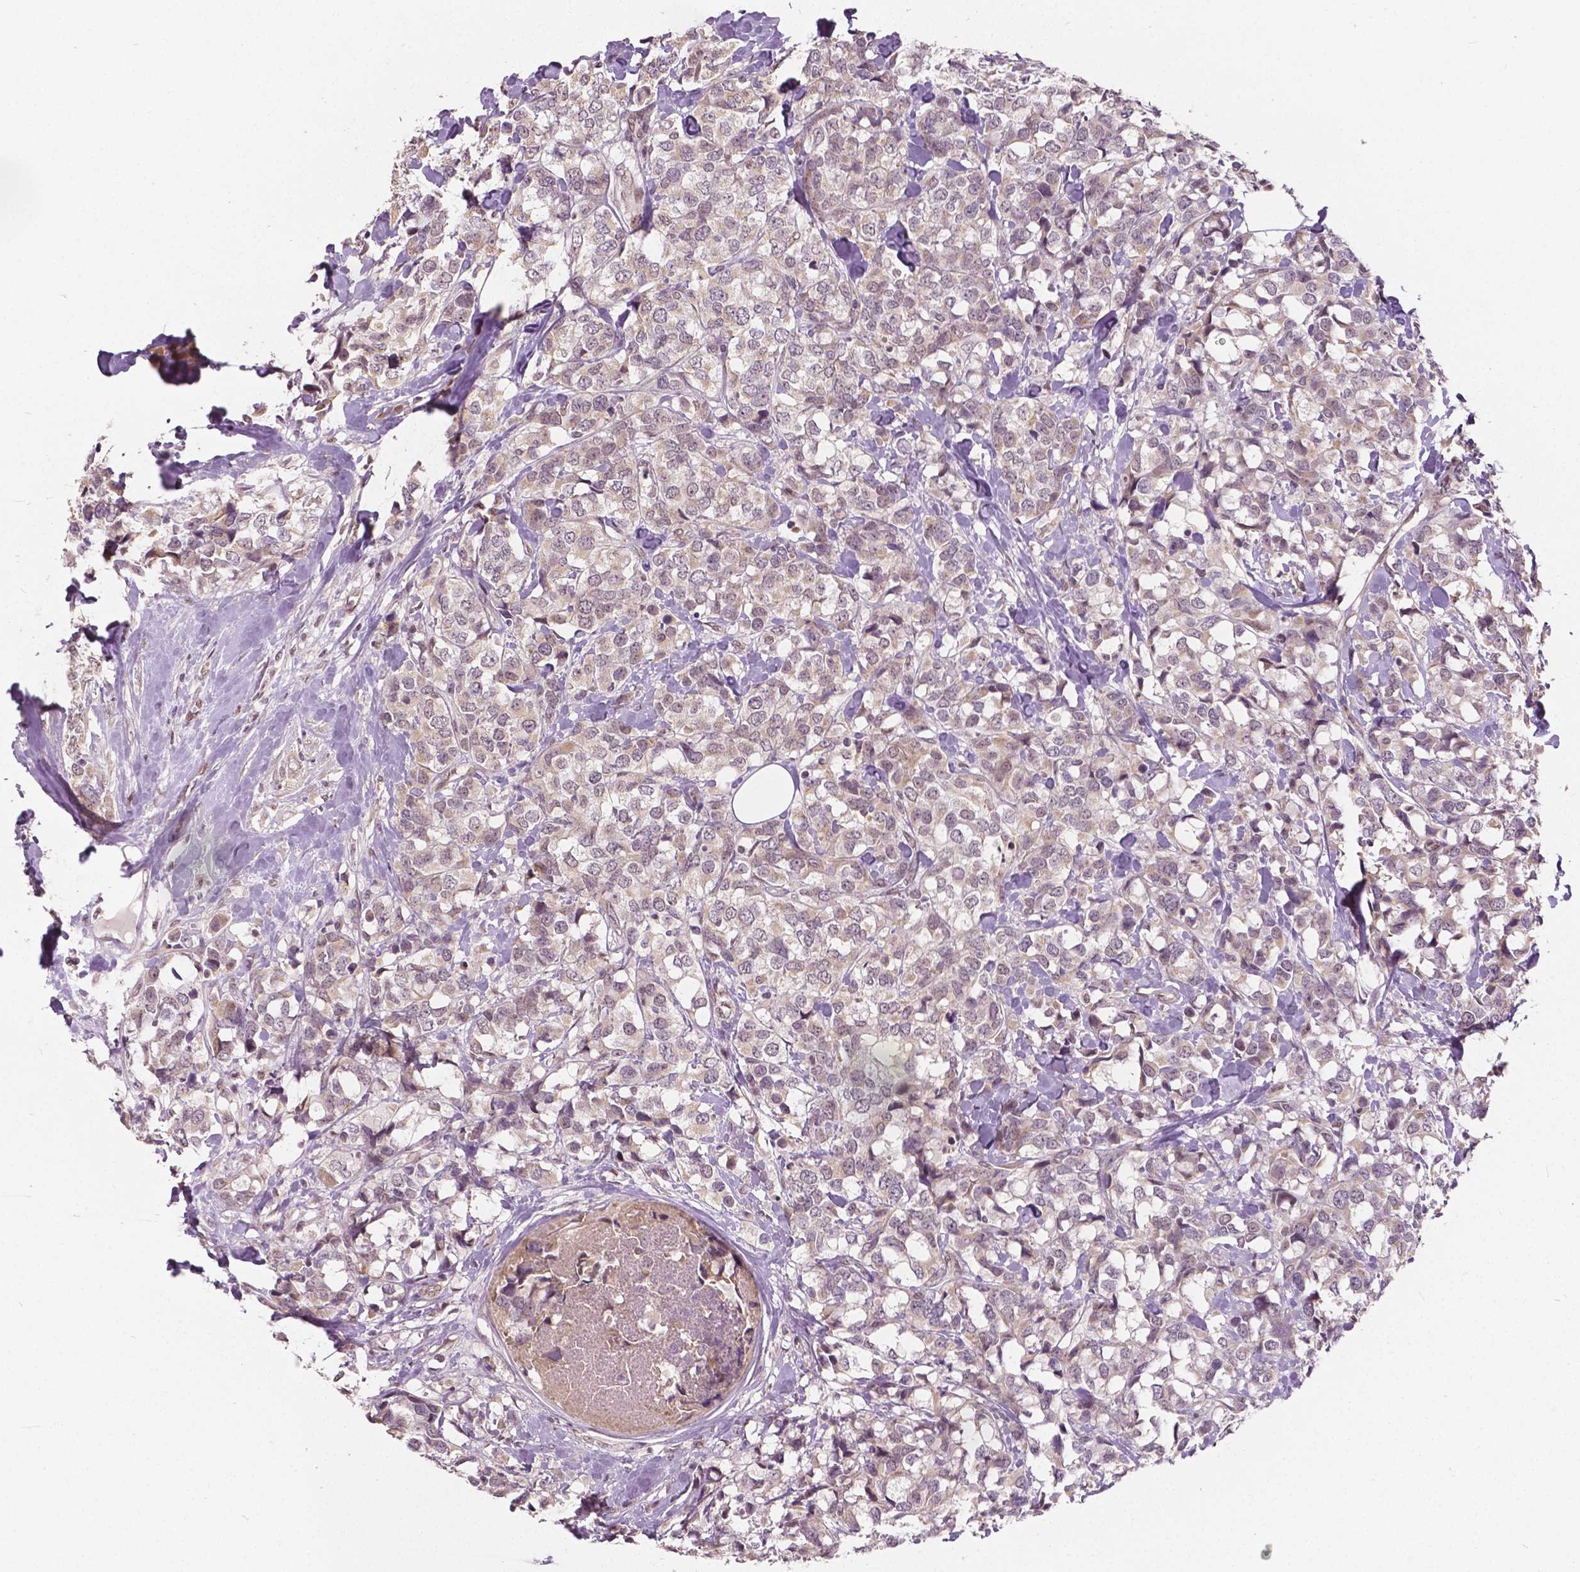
{"staining": {"intensity": "negative", "quantity": "none", "location": "none"}, "tissue": "breast cancer", "cell_type": "Tumor cells", "image_type": "cancer", "snomed": [{"axis": "morphology", "description": "Lobular carcinoma"}, {"axis": "topography", "description": "Breast"}], "caption": "An immunohistochemistry micrograph of lobular carcinoma (breast) is shown. There is no staining in tumor cells of lobular carcinoma (breast). (DAB immunohistochemistry (IHC) with hematoxylin counter stain).", "gene": "HMBOX1", "patient": {"sex": "female", "age": 59}}